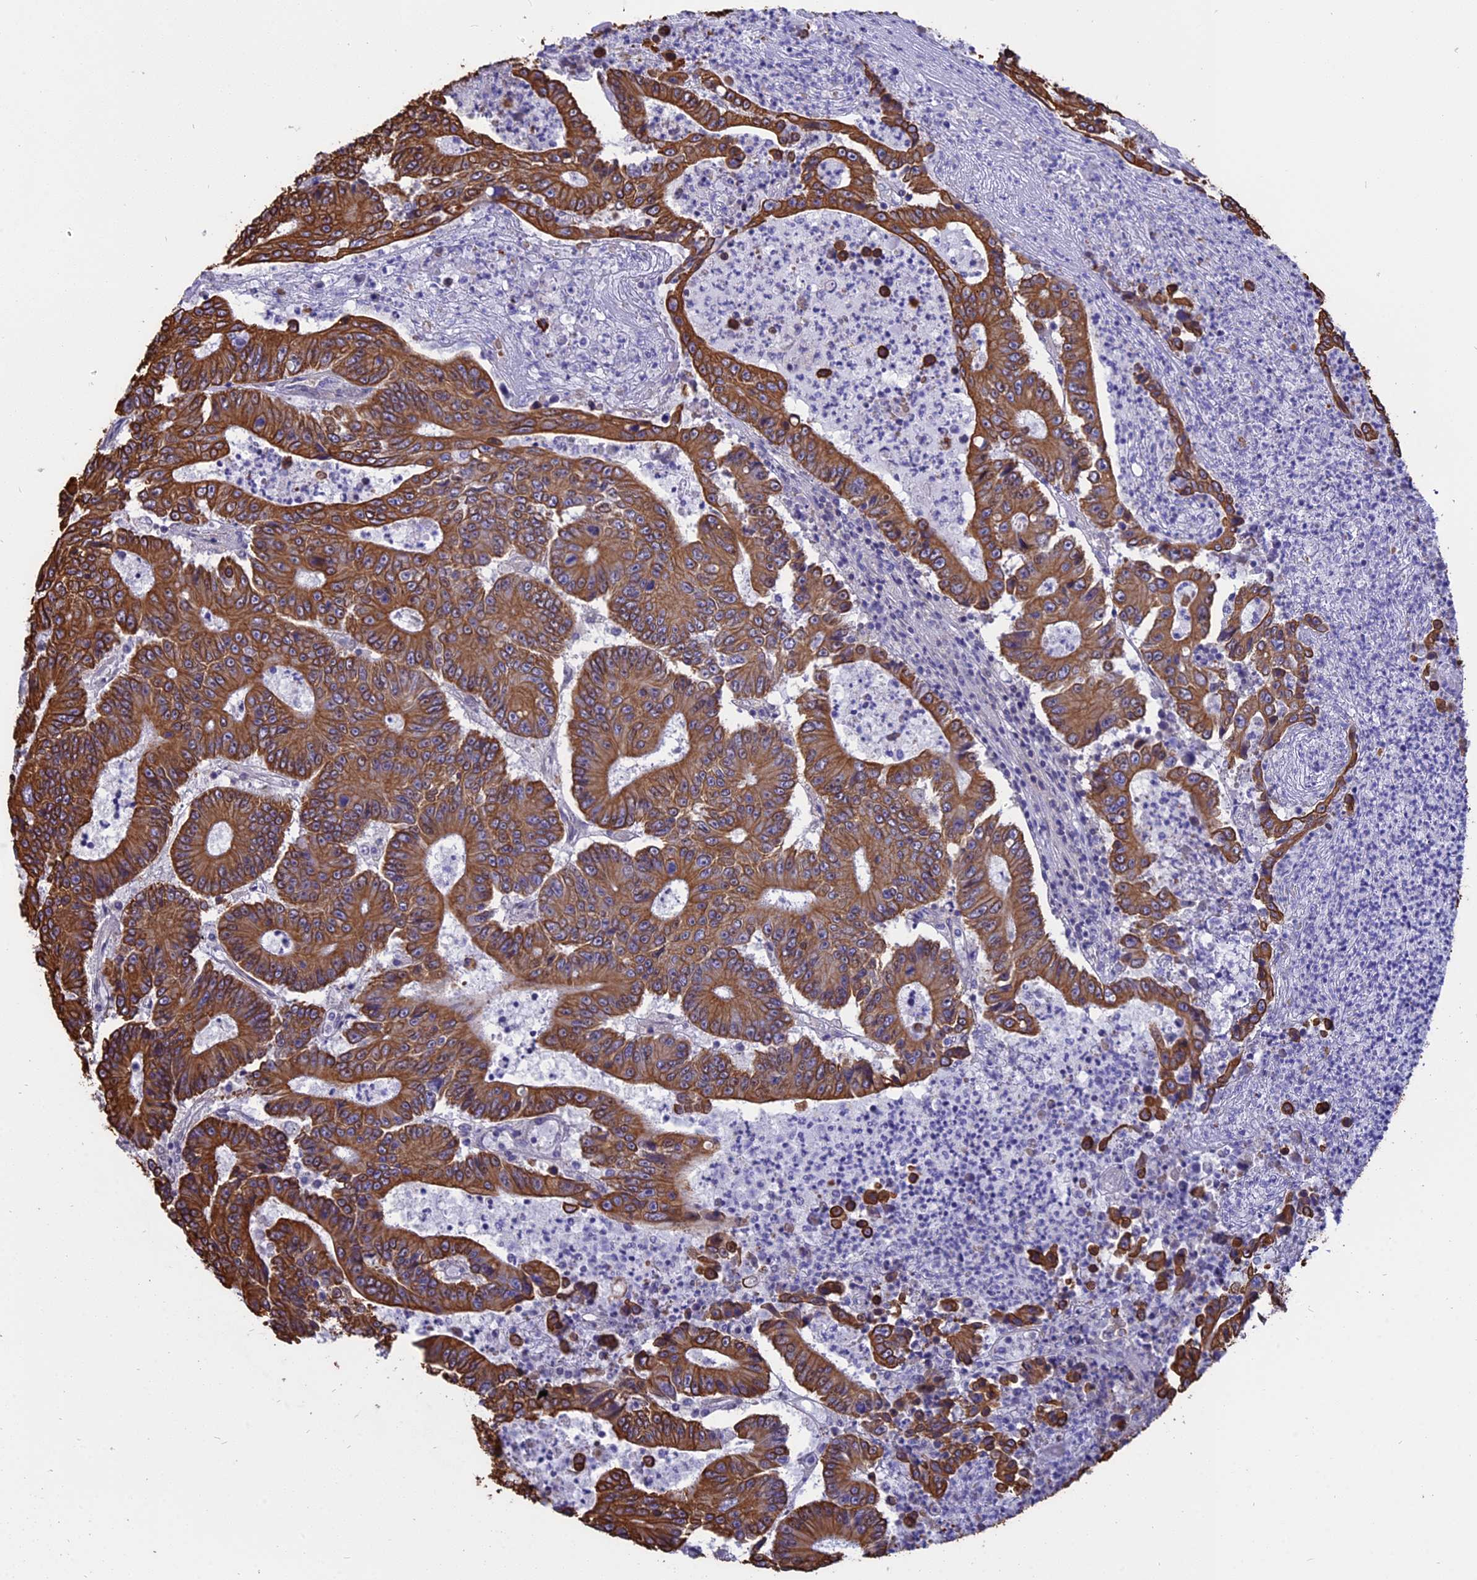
{"staining": {"intensity": "strong", "quantity": ">75%", "location": "cytoplasmic/membranous"}, "tissue": "colorectal cancer", "cell_type": "Tumor cells", "image_type": "cancer", "snomed": [{"axis": "morphology", "description": "Adenocarcinoma, NOS"}, {"axis": "topography", "description": "Colon"}], "caption": "Protein staining demonstrates strong cytoplasmic/membranous expression in approximately >75% of tumor cells in colorectal adenocarcinoma.", "gene": "STUB1", "patient": {"sex": "male", "age": 83}}